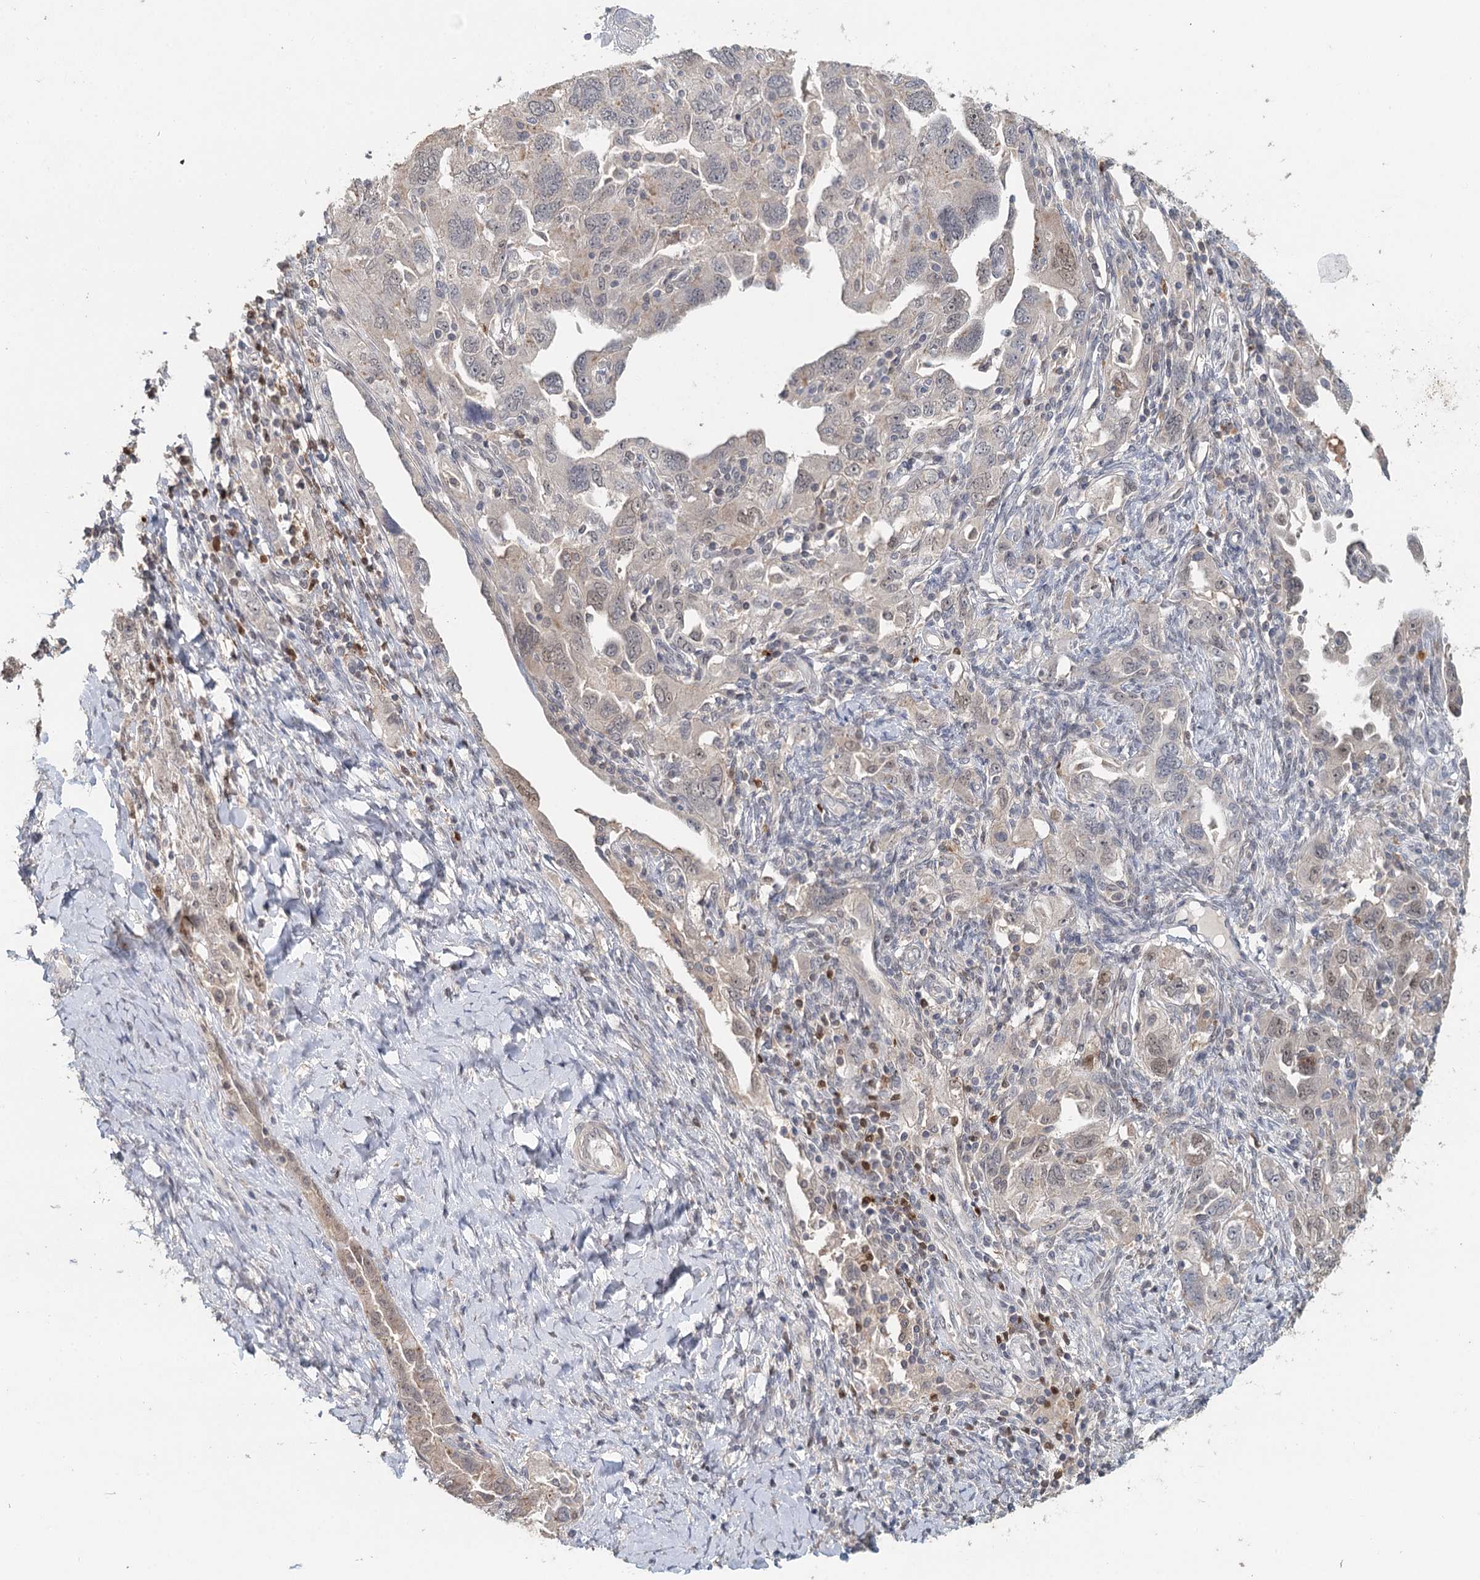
{"staining": {"intensity": "weak", "quantity": "<25%", "location": "nuclear"}, "tissue": "ovarian cancer", "cell_type": "Tumor cells", "image_type": "cancer", "snomed": [{"axis": "morphology", "description": "Carcinoma, NOS"}, {"axis": "morphology", "description": "Cystadenocarcinoma, serous, NOS"}, {"axis": "topography", "description": "Ovary"}], "caption": "IHC image of neoplastic tissue: ovarian serous cystadenocarcinoma stained with DAB (3,3'-diaminobenzidine) exhibits no significant protein expression in tumor cells.", "gene": "ADK", "patient": {"sex": "female", "age": 69}}